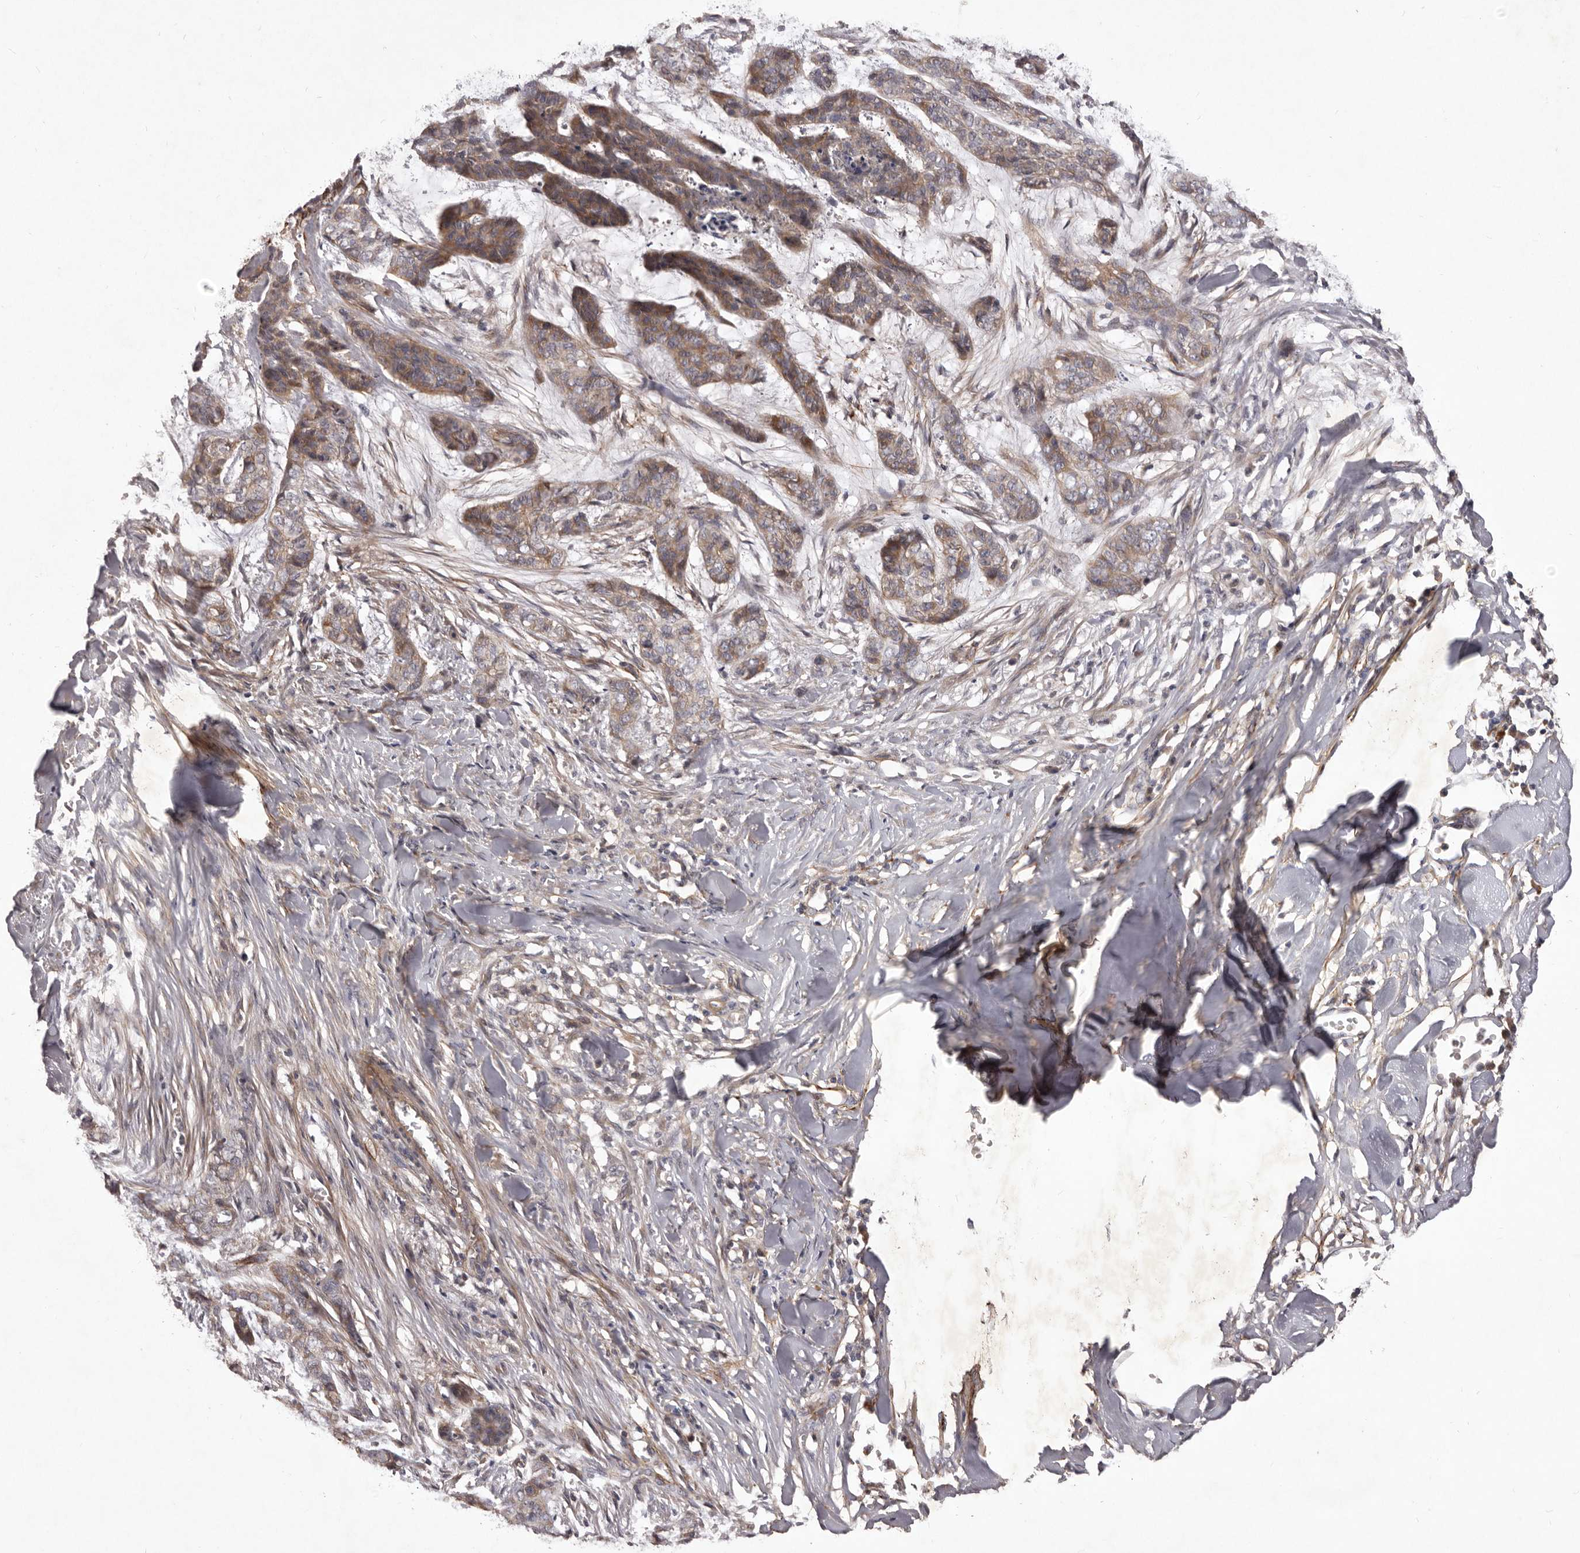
{"staining": {"intensity": "moderate", "quantity": "25%-75%", "location": "cytoplasmic/membranous"}, "tissue": "skin cancer", "cell_type": "Tumor cells", "image_type": "cancer", "snomed": [{"axis": "morphology", "description": "Basal cell carcinoma"}, {"axis": "topography", "description": "Skin"}], "caption": "A brown stain shows moderate cytoplasmic/membranous expression of a protein in human skin cancer tumor cells.", "gene": "HBS1L", "patient": {"sex": "female", "age": 64}}